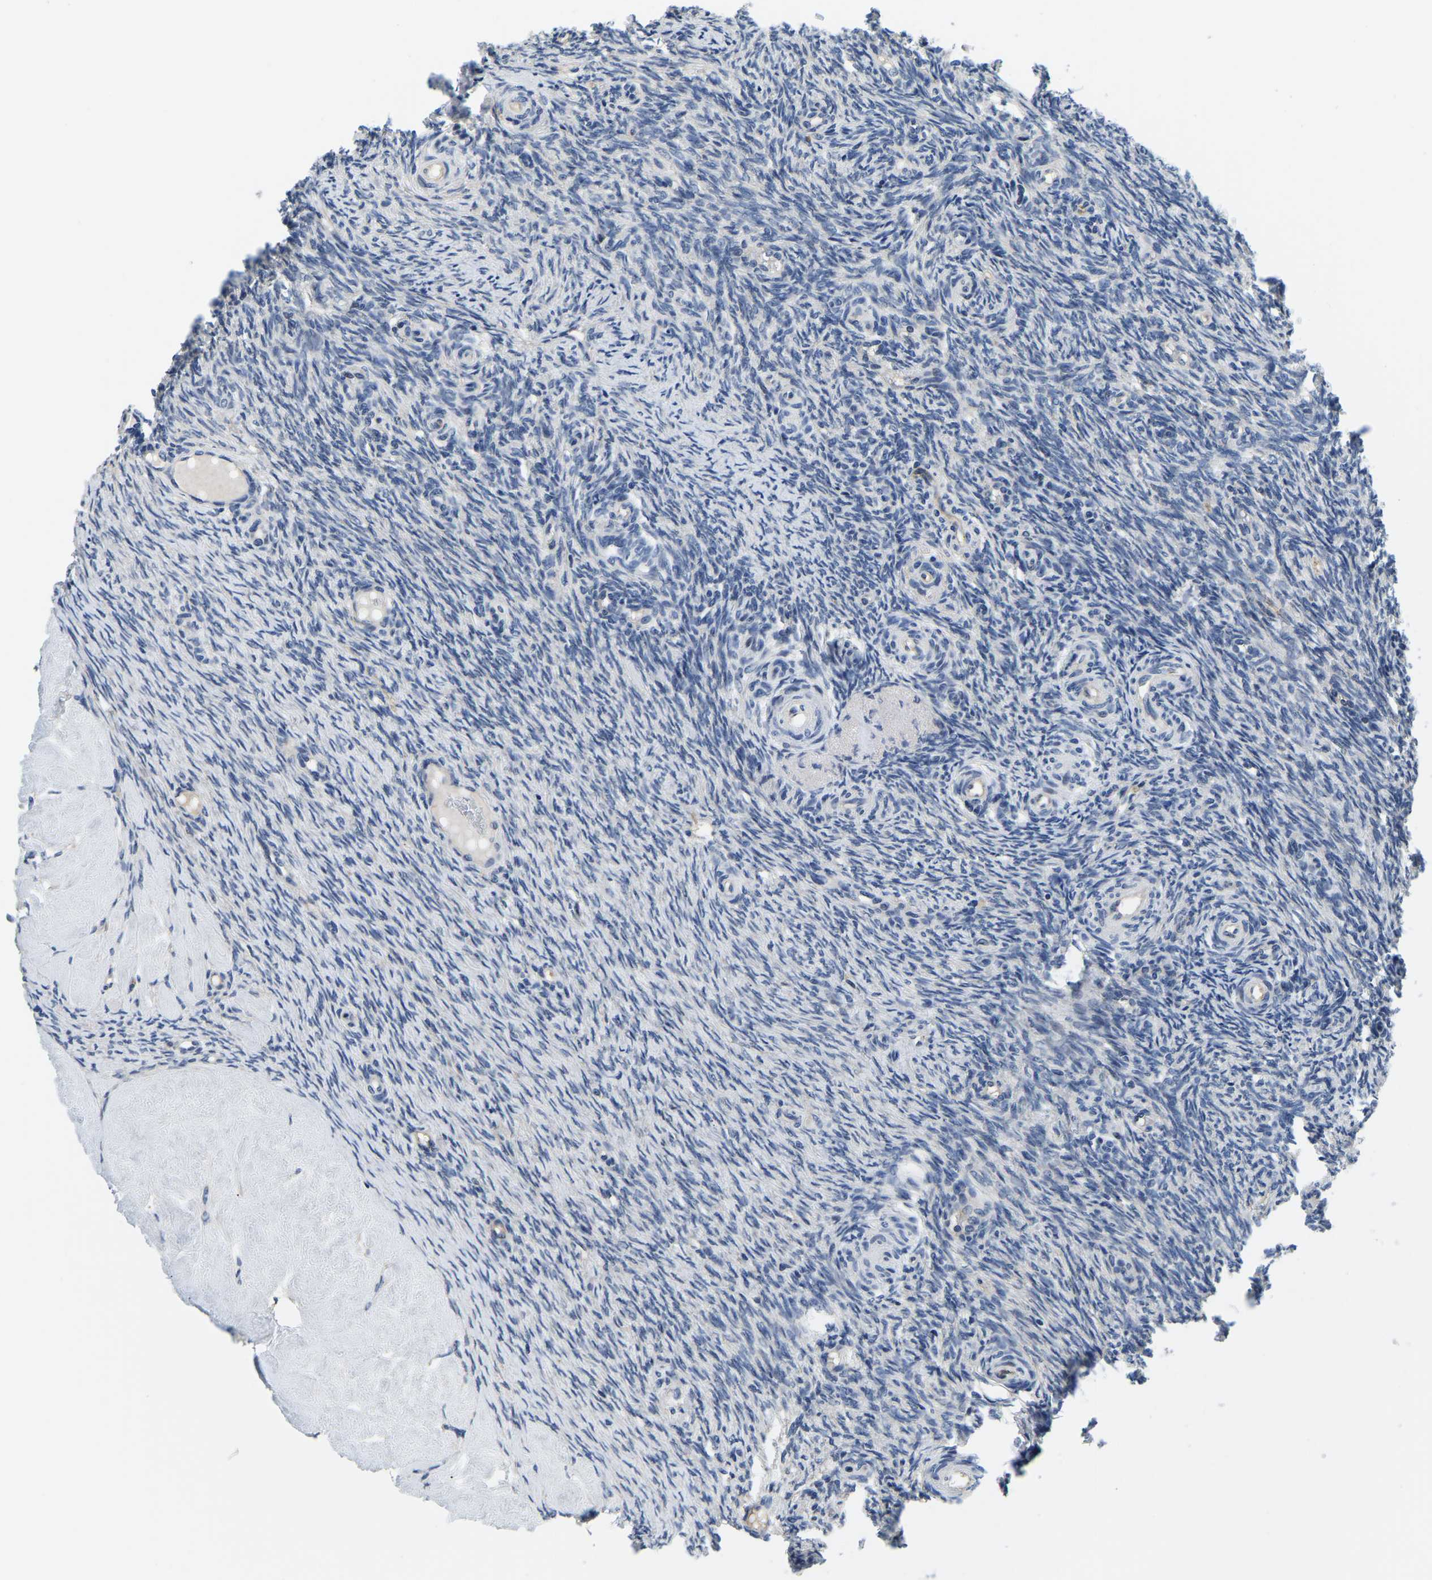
{"staining": {"intensity": "moderate", "quantity": ">75%", "location": "cytoplasmic/membranous"}, "tissue": "ovary", "cell_type": "Follicle cells", "image_type": "normal", "snomed": [{"axis": "morphology", "description": "Normal tissue, NOS"}, {"axis": "topography", "description": "Ovary"}], "caption": "A medium amount of moderate cytoplasmic/membranous positivity is present in approximately >75% of follicle cells in unremarkable ovary.", "gene": "ITGA2", "patient": {"sex": "female", "age": 41}}